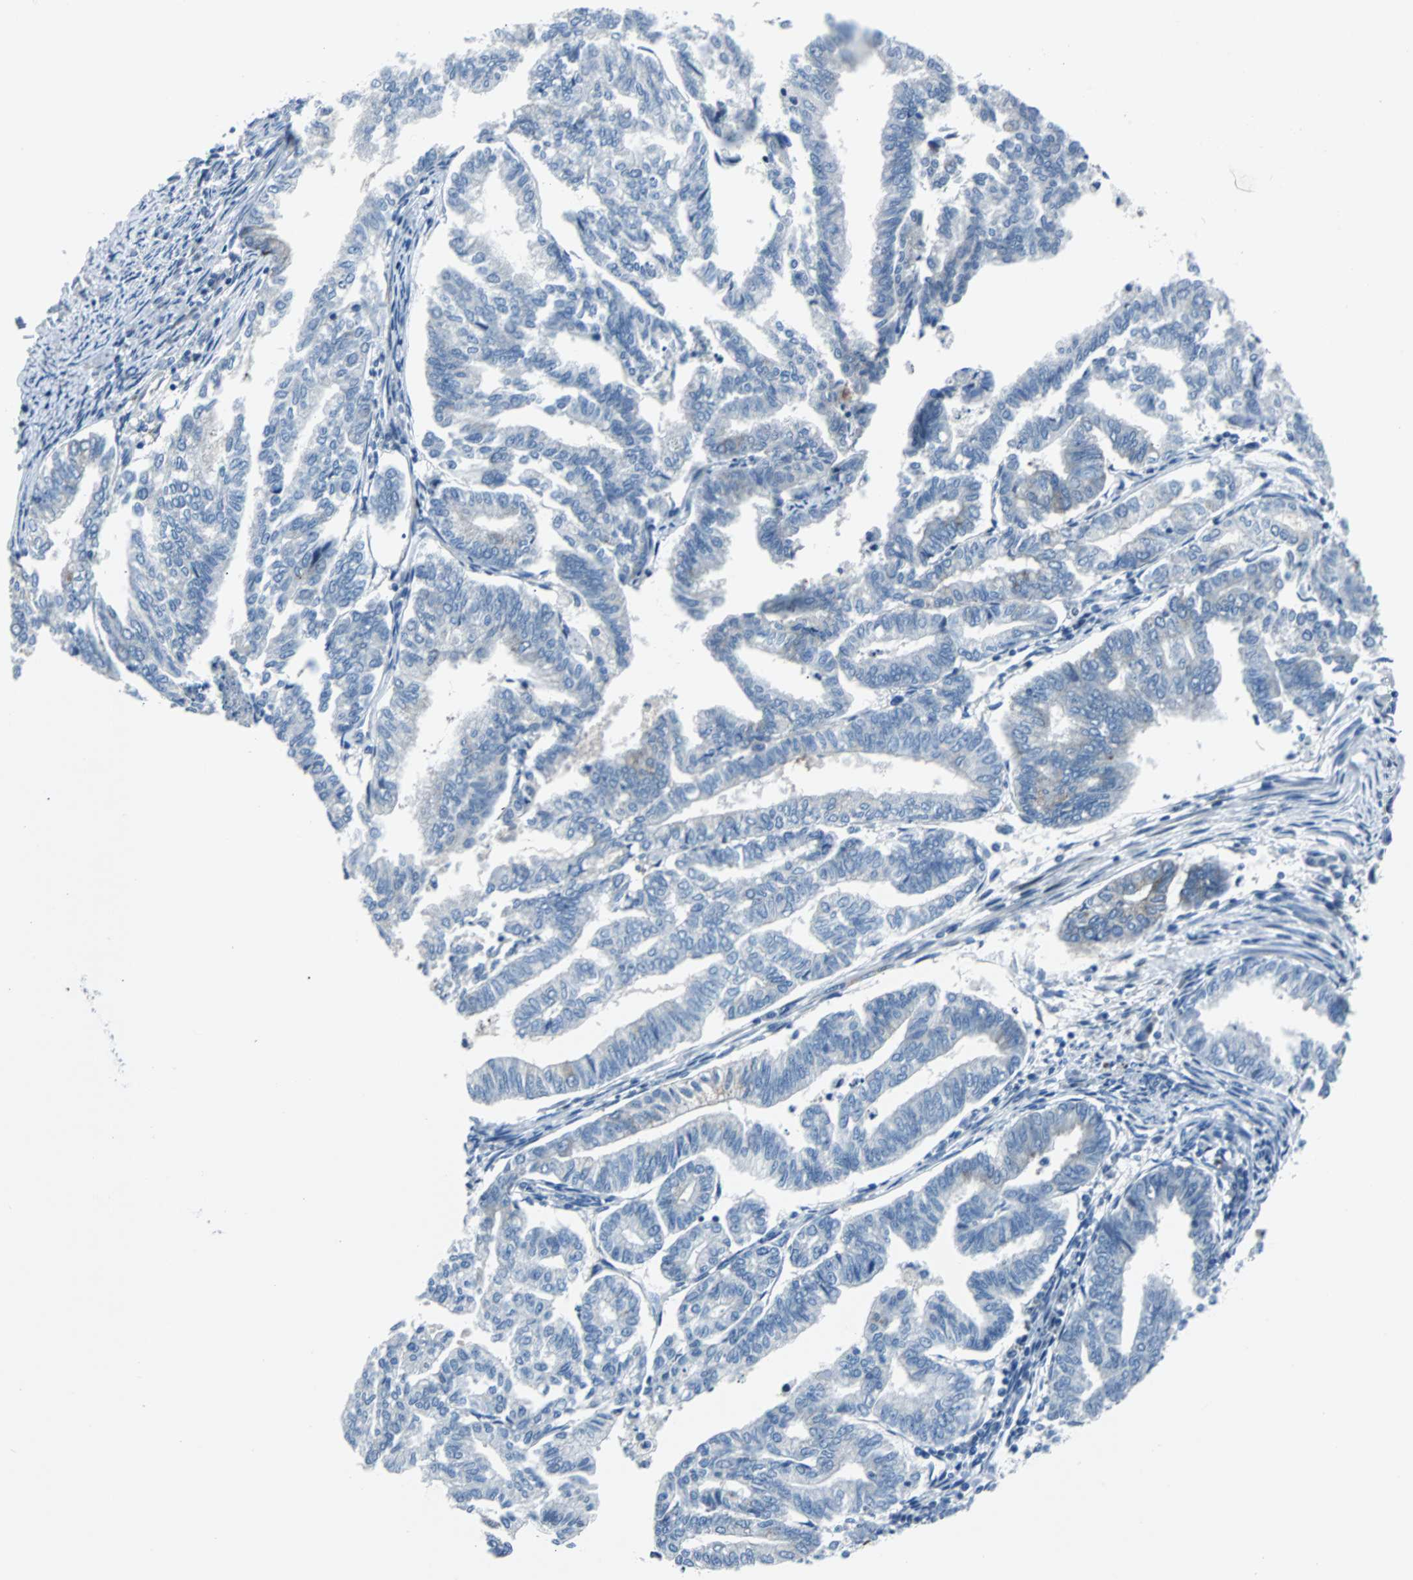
{"staining": {"intensity": "moderate", "quantity": "<25%", "location": "cytoplasmic/membranous"}, "tissue": "endometrial cancer", "cell_type": "Tumor cells", "image_type": "cancer", "snomed": [{"axis": "morphology", "description": "Adenocarcinoma, NOS"}, {"axis": "topography", "description": "Endometrium"}], "caption": "Protein staining of endometrial cancer tissue reveals moderate cytoplasmic/membranous staining in about <25% of tumor cells.", "gene": "BBC3", "patient": {"sex": "female", "age": 79}}